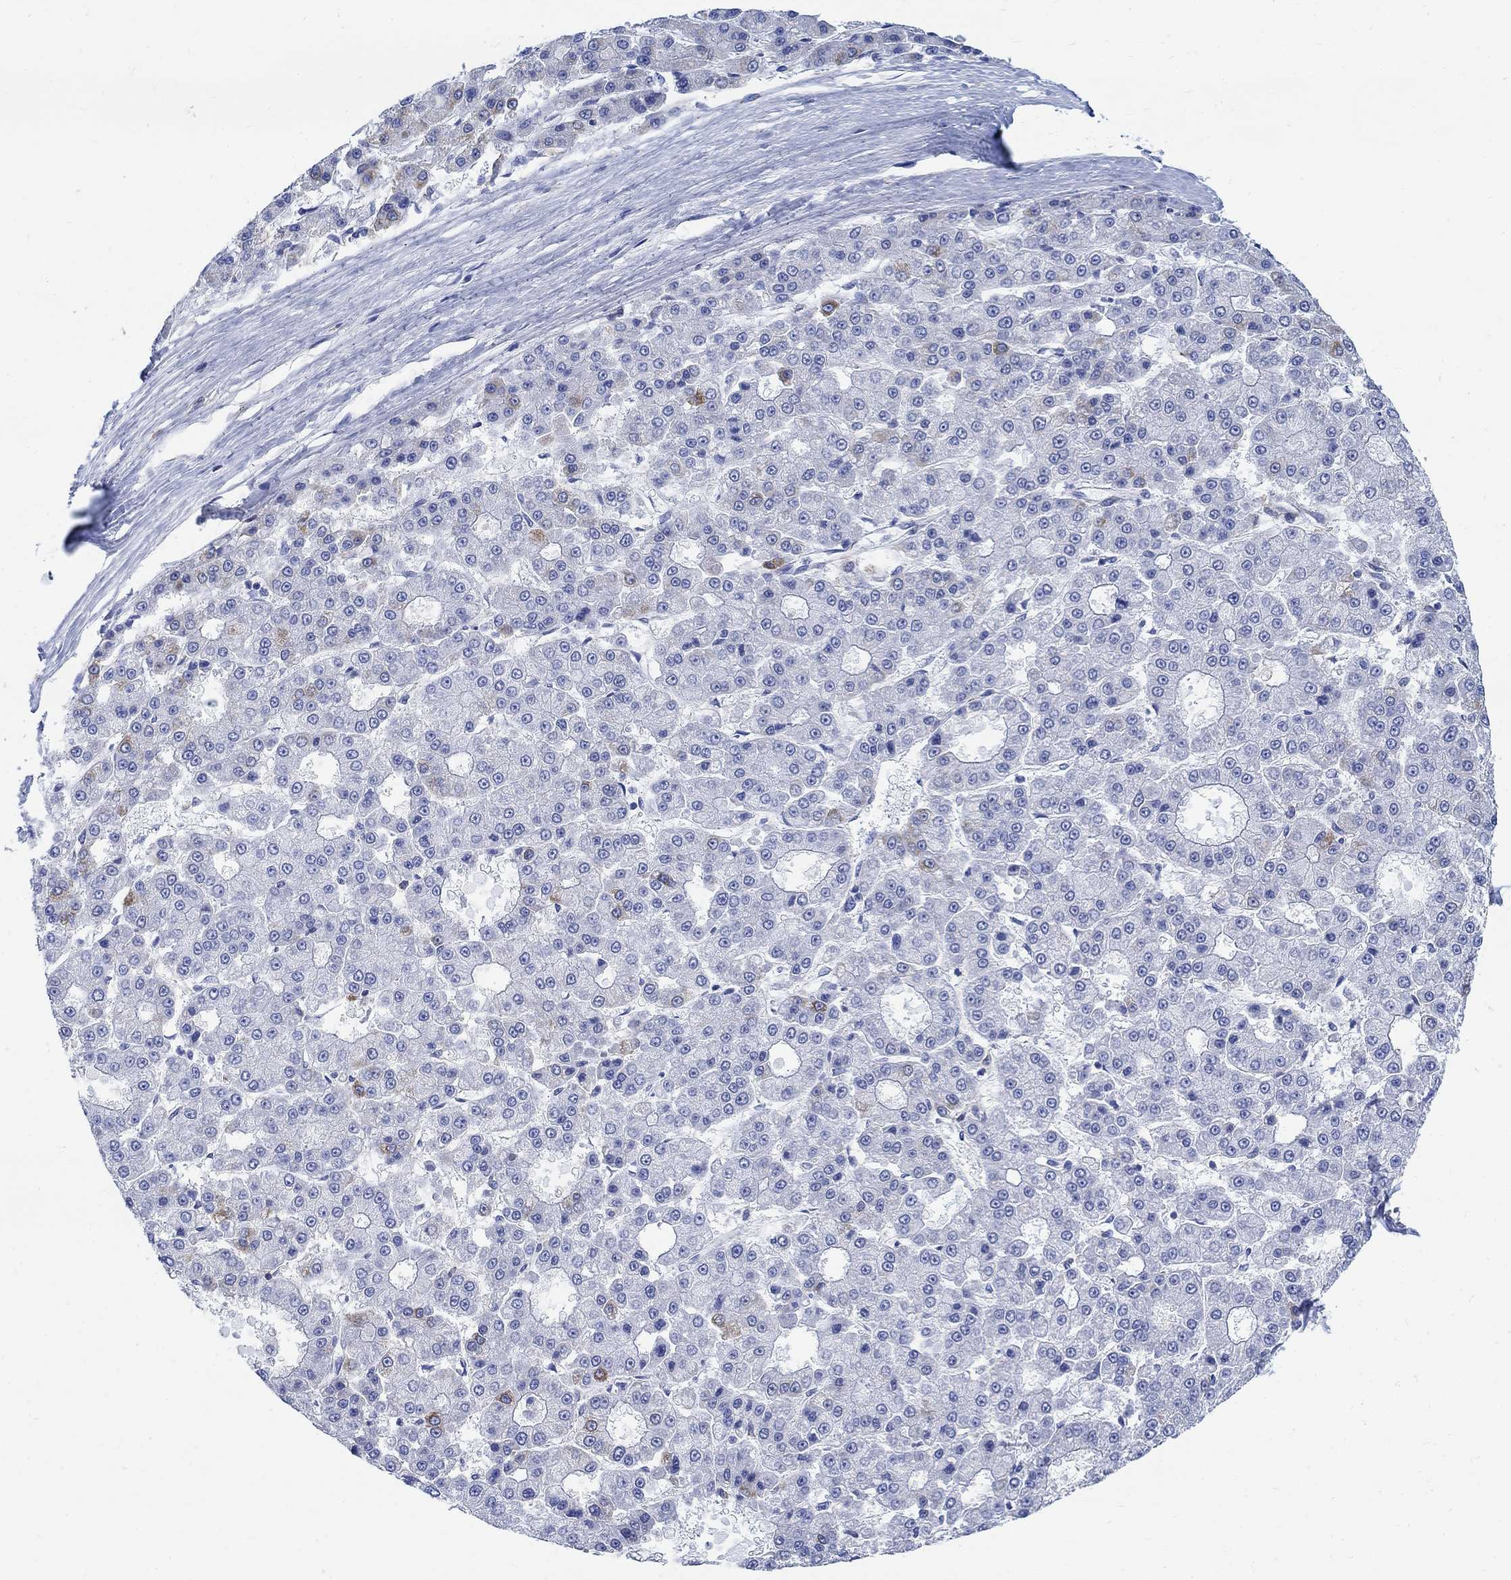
{"staining": {"intensity": "strong", "quantity": "<25%", "location": "cytoplasmic/membranous"}, "tissue": "liver cancer", "cell_type": "Tumor cells", "image_type": "cancer", "snomed": [{"axis": "morphology", "description": "Carcinoma, Hepatocellular, NOS"}, {"axis": "topography", "description": "Liver"}], "caption": "This is a photomicrograph of immunohistochemistry (IHC) staining of liver hepatocellular carcinoma, which shows strong positivity in the cytoplasmic/membranous of tumor cells.", "gene": "PHF21B", "patient": {"sex": "male", "age": 70}}